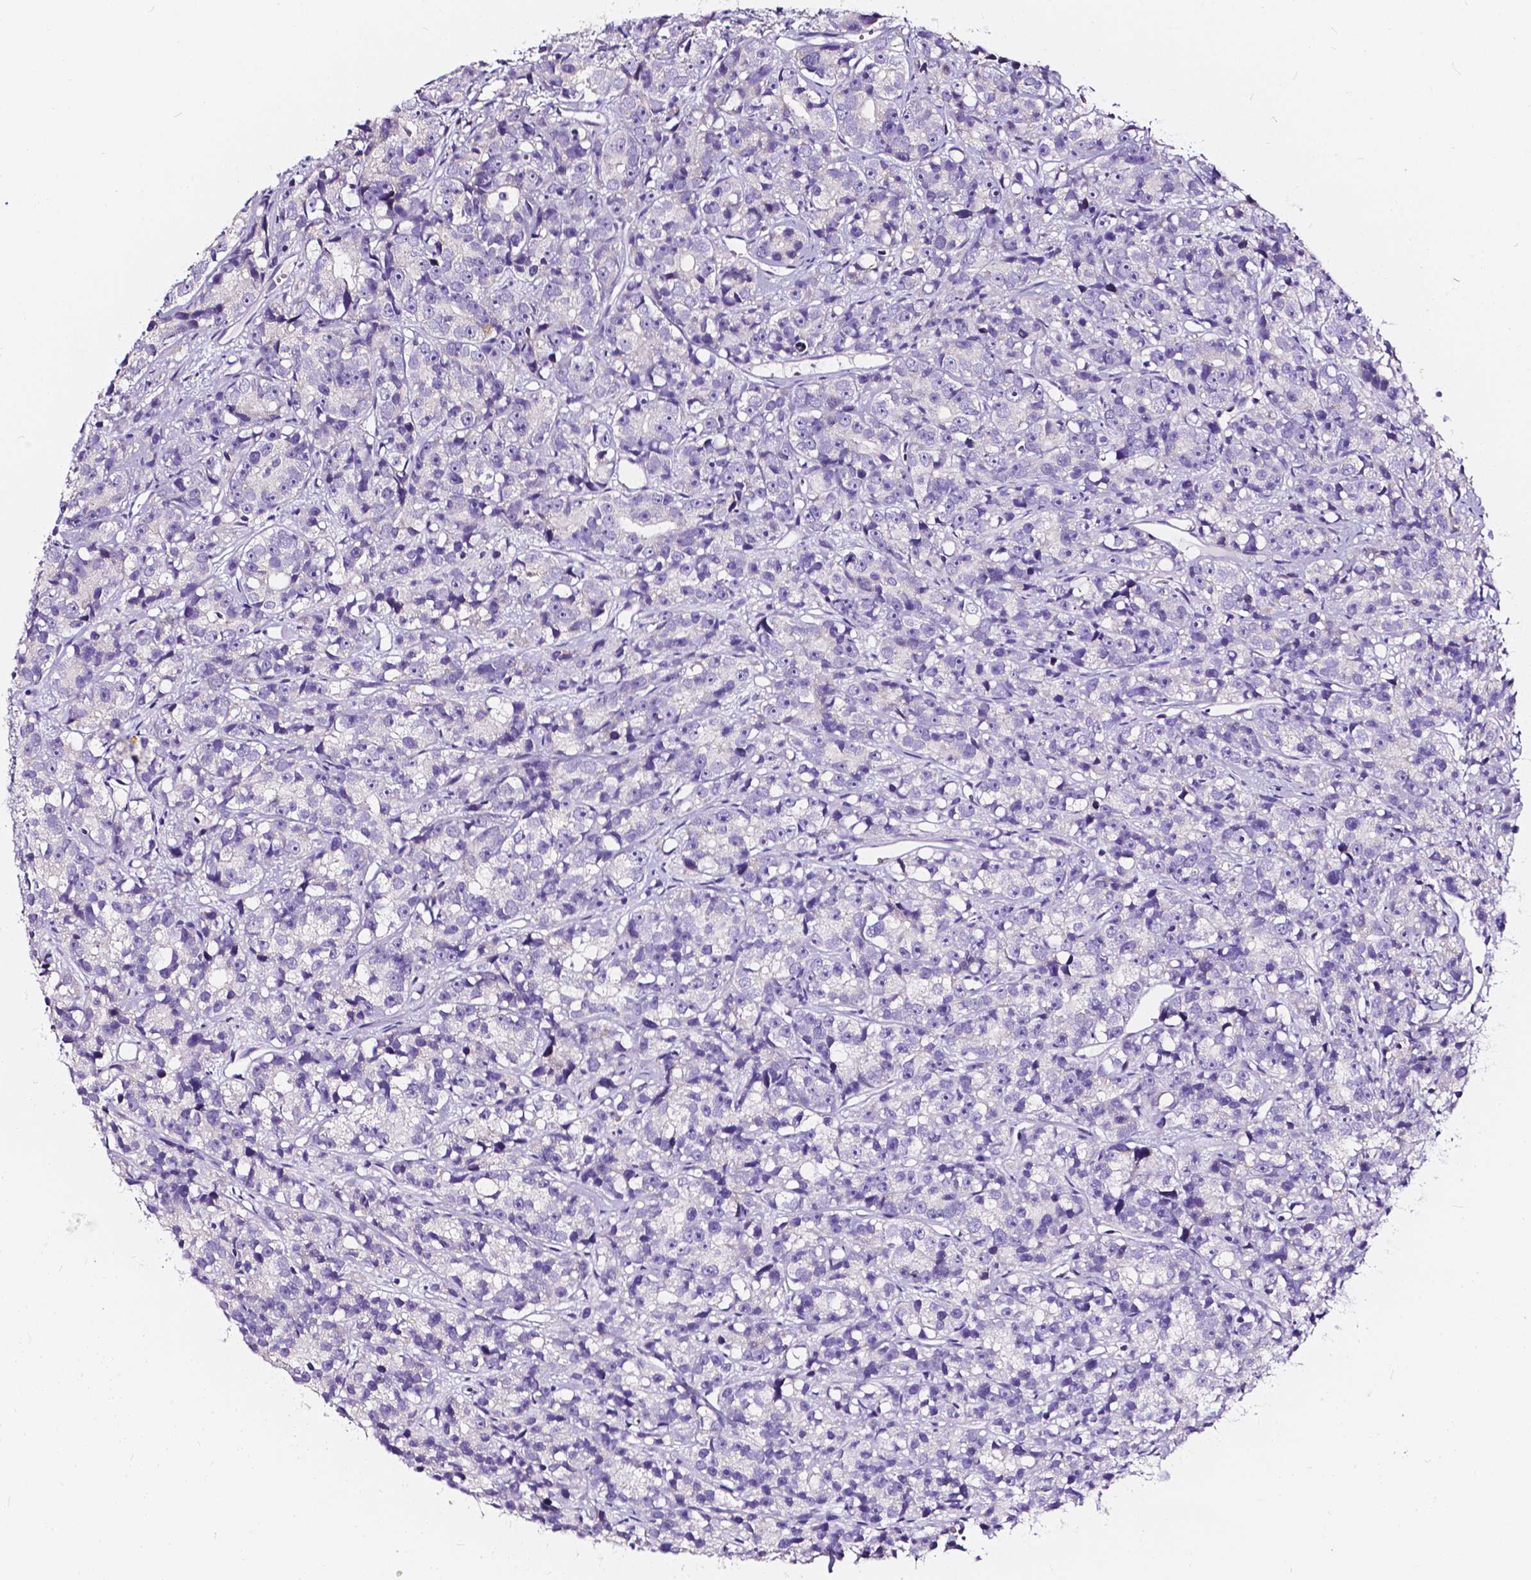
{"staining": {"intensity": "negative", "quantity": "none", "location": "none"}, "tissue": "prostate cancer", "cell_type": "Tumor cells", "image_type": "cancer", "snomed": [{"axis": "morphology", "description": "Adenocarcinoma, High grade"}, {"axis": "topography", "description": "Prostate"}], "caption": "Immunohistochemistry (IHC) image of prostate cancer (adenocarcinoma (high-grade)) stained for a protein (brown), which exhibits no expression in tumor cells.", "gene": "CLSTN2", "patient": {"sex": "male", "age": 77}}